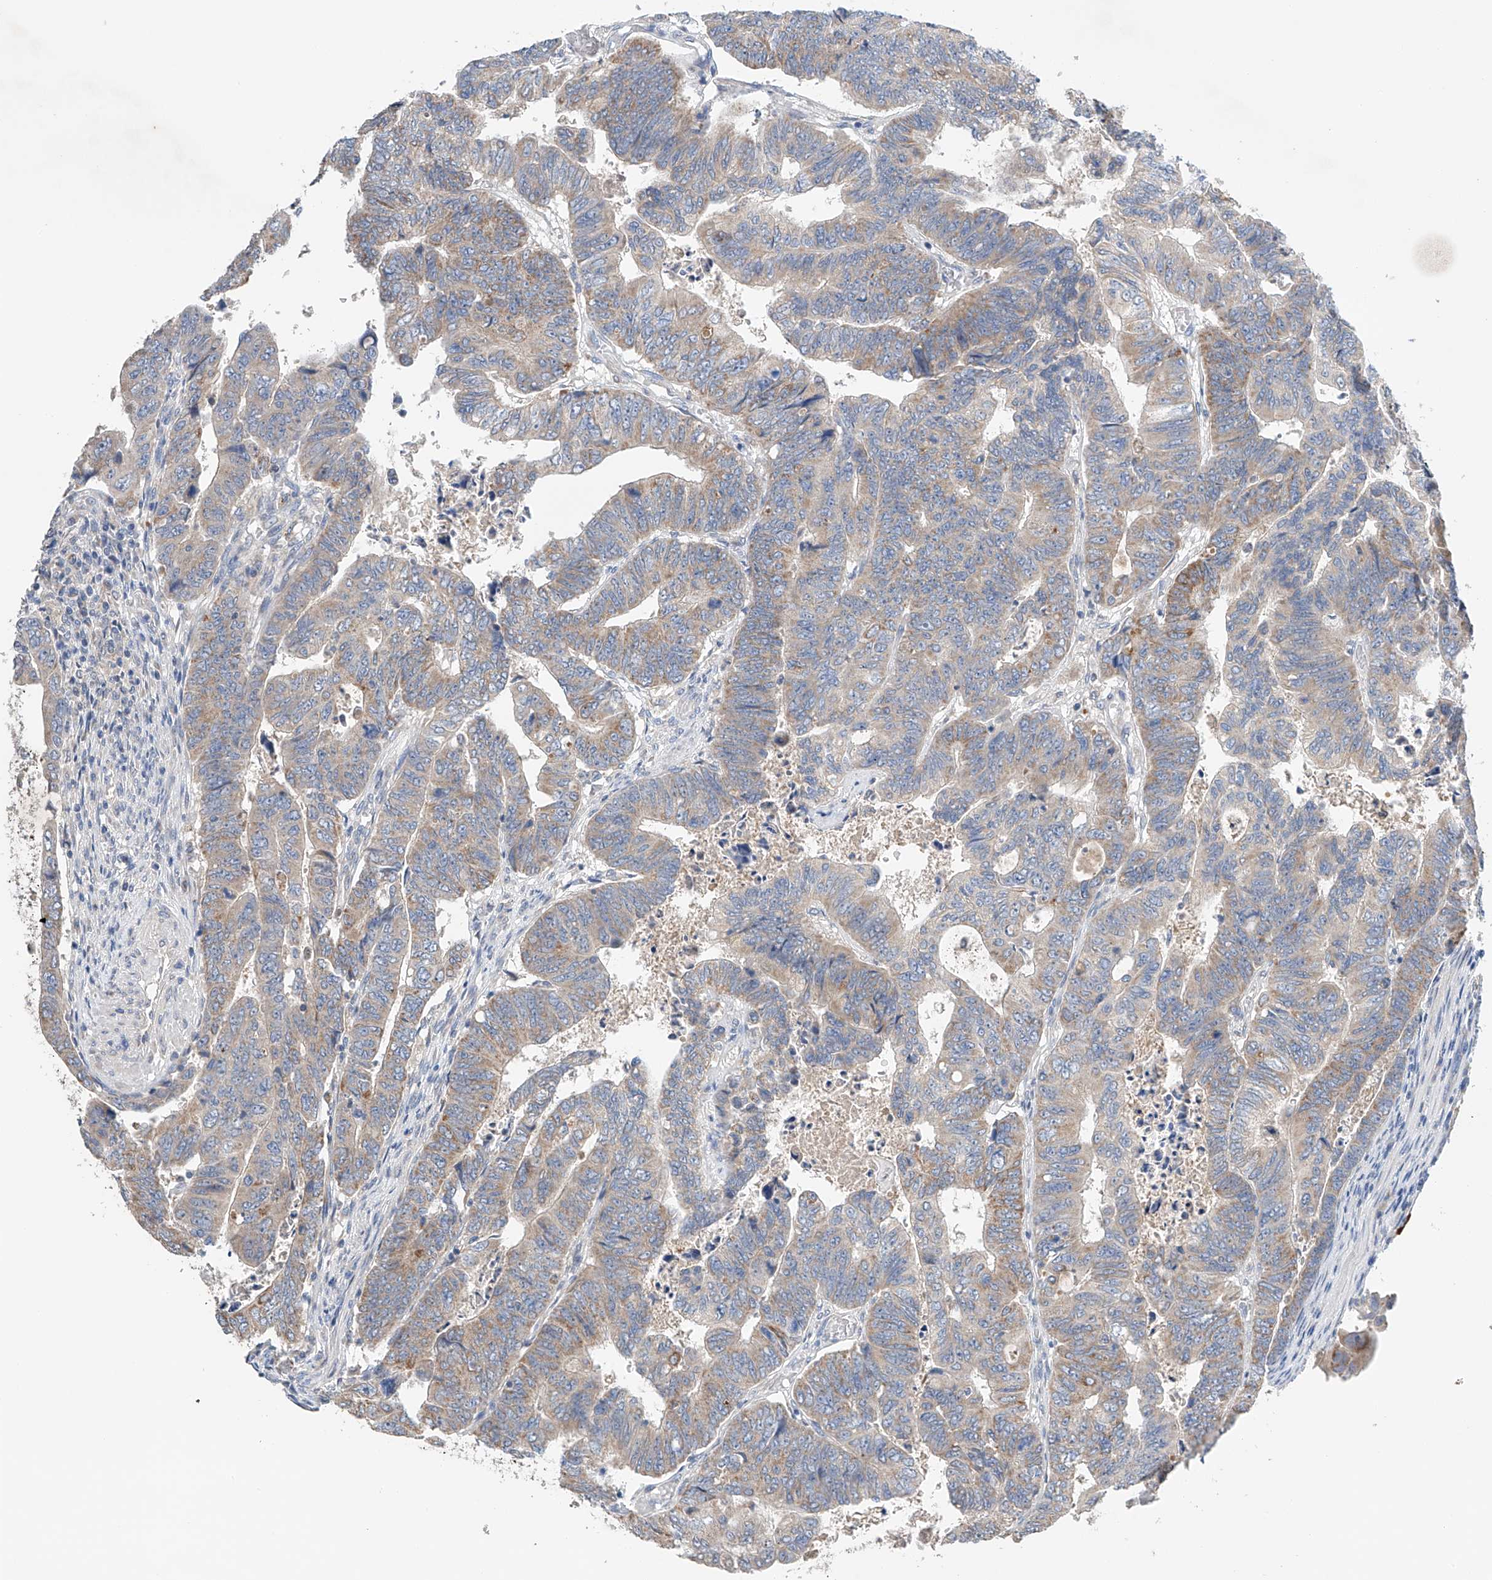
{"staining": {"intensity": "weak", "quantity": ">75%", "location": "cytoplasmic/membranous"}, "tissue": "colorectal cancer", "cell_type": "Tumor cells", "image_type": "cancer", "snomed": [{"axis": "morphology", "description": "Normal tissue, NOS"}, {"axis": "morphology", "description": "Adenocarcinoma, NOS"}, {"axis": "topography", "description": "Rectum"}], "caption": "High-magnification brightfield microscopy of adenocarcinoma (colorectal) stained with DAB (brown) and counterstained with hematoxylin (blue). tumor cells exhibit weak cytoplasmic/membranous positivity is seen in about>75% of cells. The protein of interest is stained brown, and the nuclei are stained in blue (DAB (3,3'-diaminobenzidine) IHC with brightfield microscopy, high magnification).", "gene": "GPC4", "patient": {"sex": "female", "age": 65}}